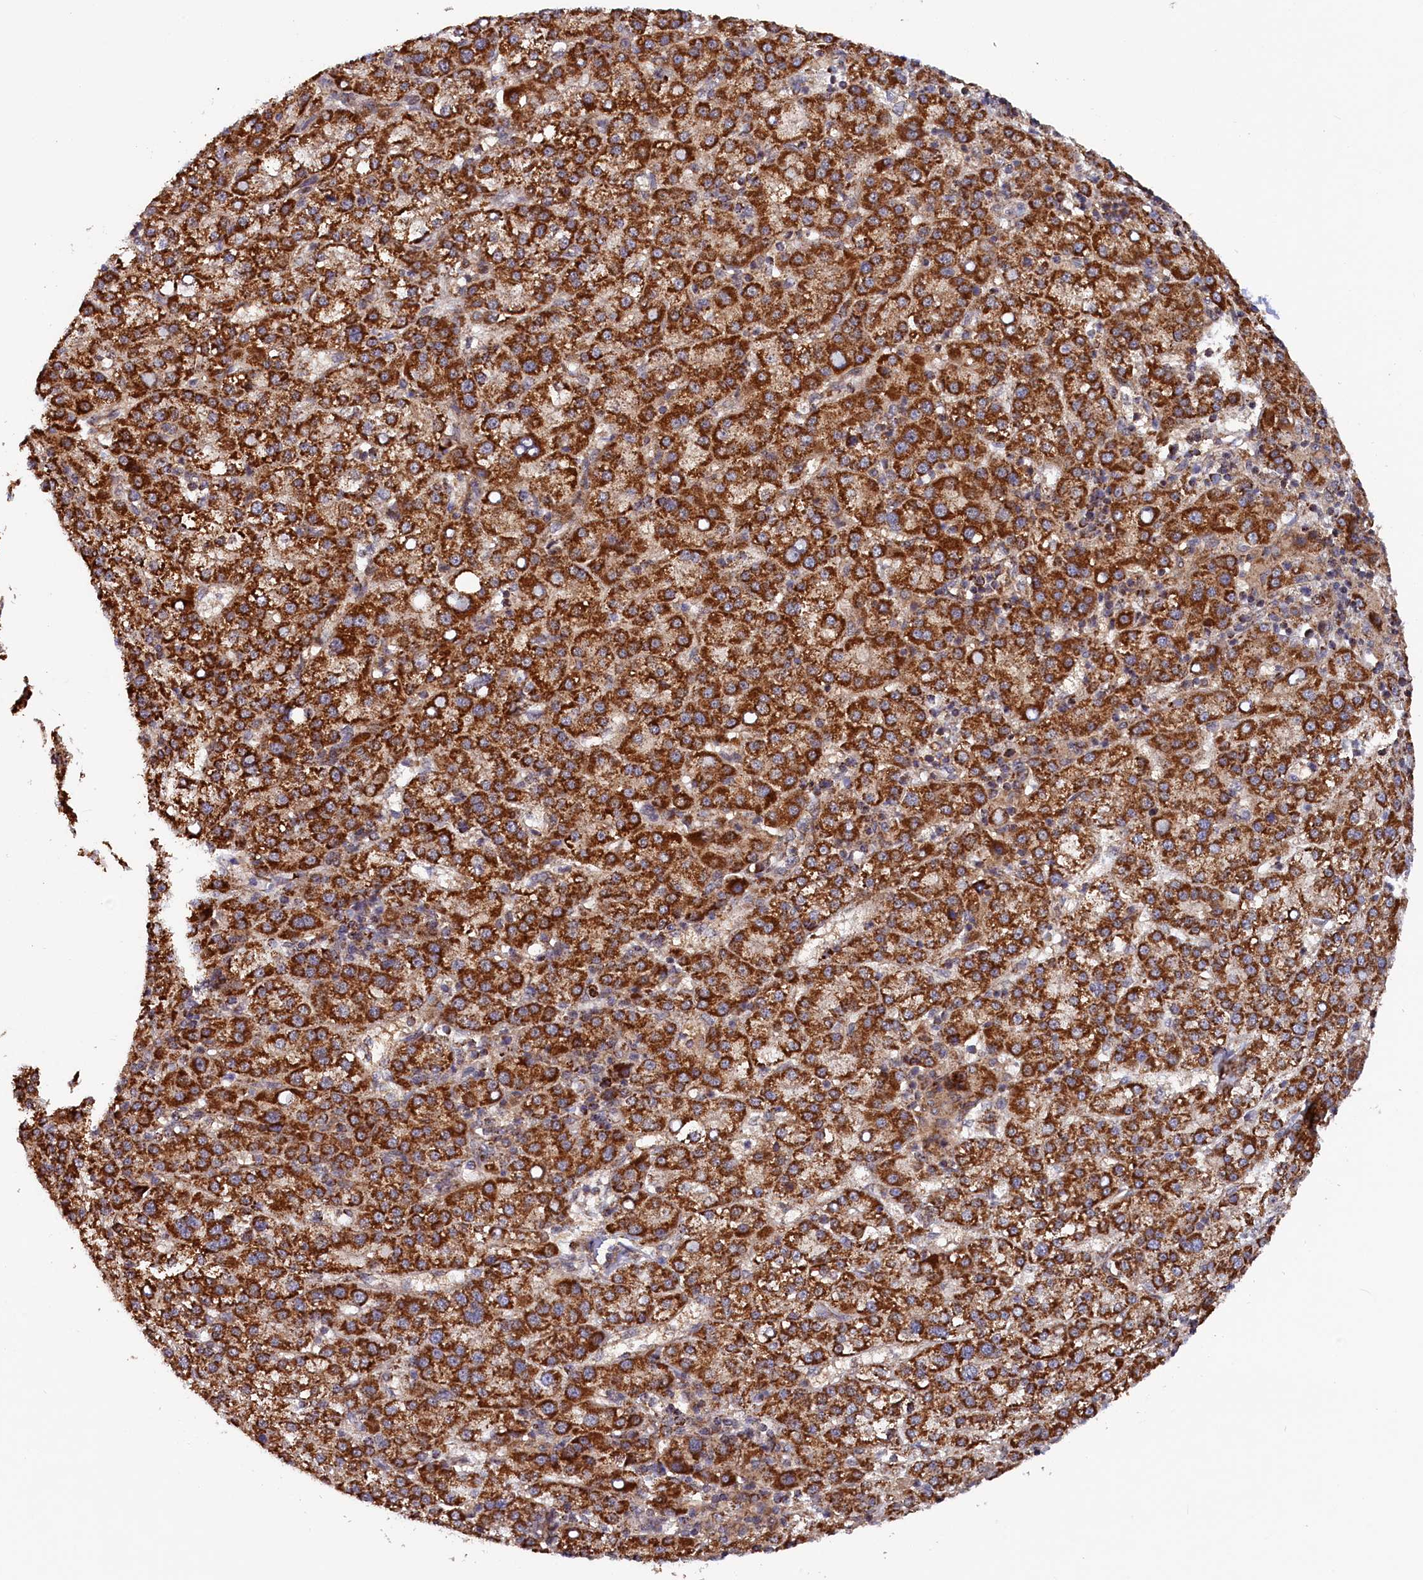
{"staining": {"intensity": "strong", "quantity": ">75%", "location": "cytoplasmic/membranous"}, "tissue": "liver cancer", "cell_type": "Tumor cells", "image_type": "cancer", "snomed": [{"axis": "morphology", "description": "Carcinoma, Hepatocellular, NOS"}, {"axis": "topography", "description": "Liver"}], "caption": "DAB (3,3'-diaminobenzidine) immunohistochemical staining of human liver cancer (hepatocellular carcinoma) exhibits strong cytoplasmic/membranous protein expression in approximately >75% of tumor cells. The staining was performed using DAB (3,3'-diaminobenzidine) to visualize the protein expression in brown, while the nuclei were stained in blue with hematoxylin (Magnification: 20x).", "gene": "DUS3L", "patient": {"sex": "female", "age": 58}}